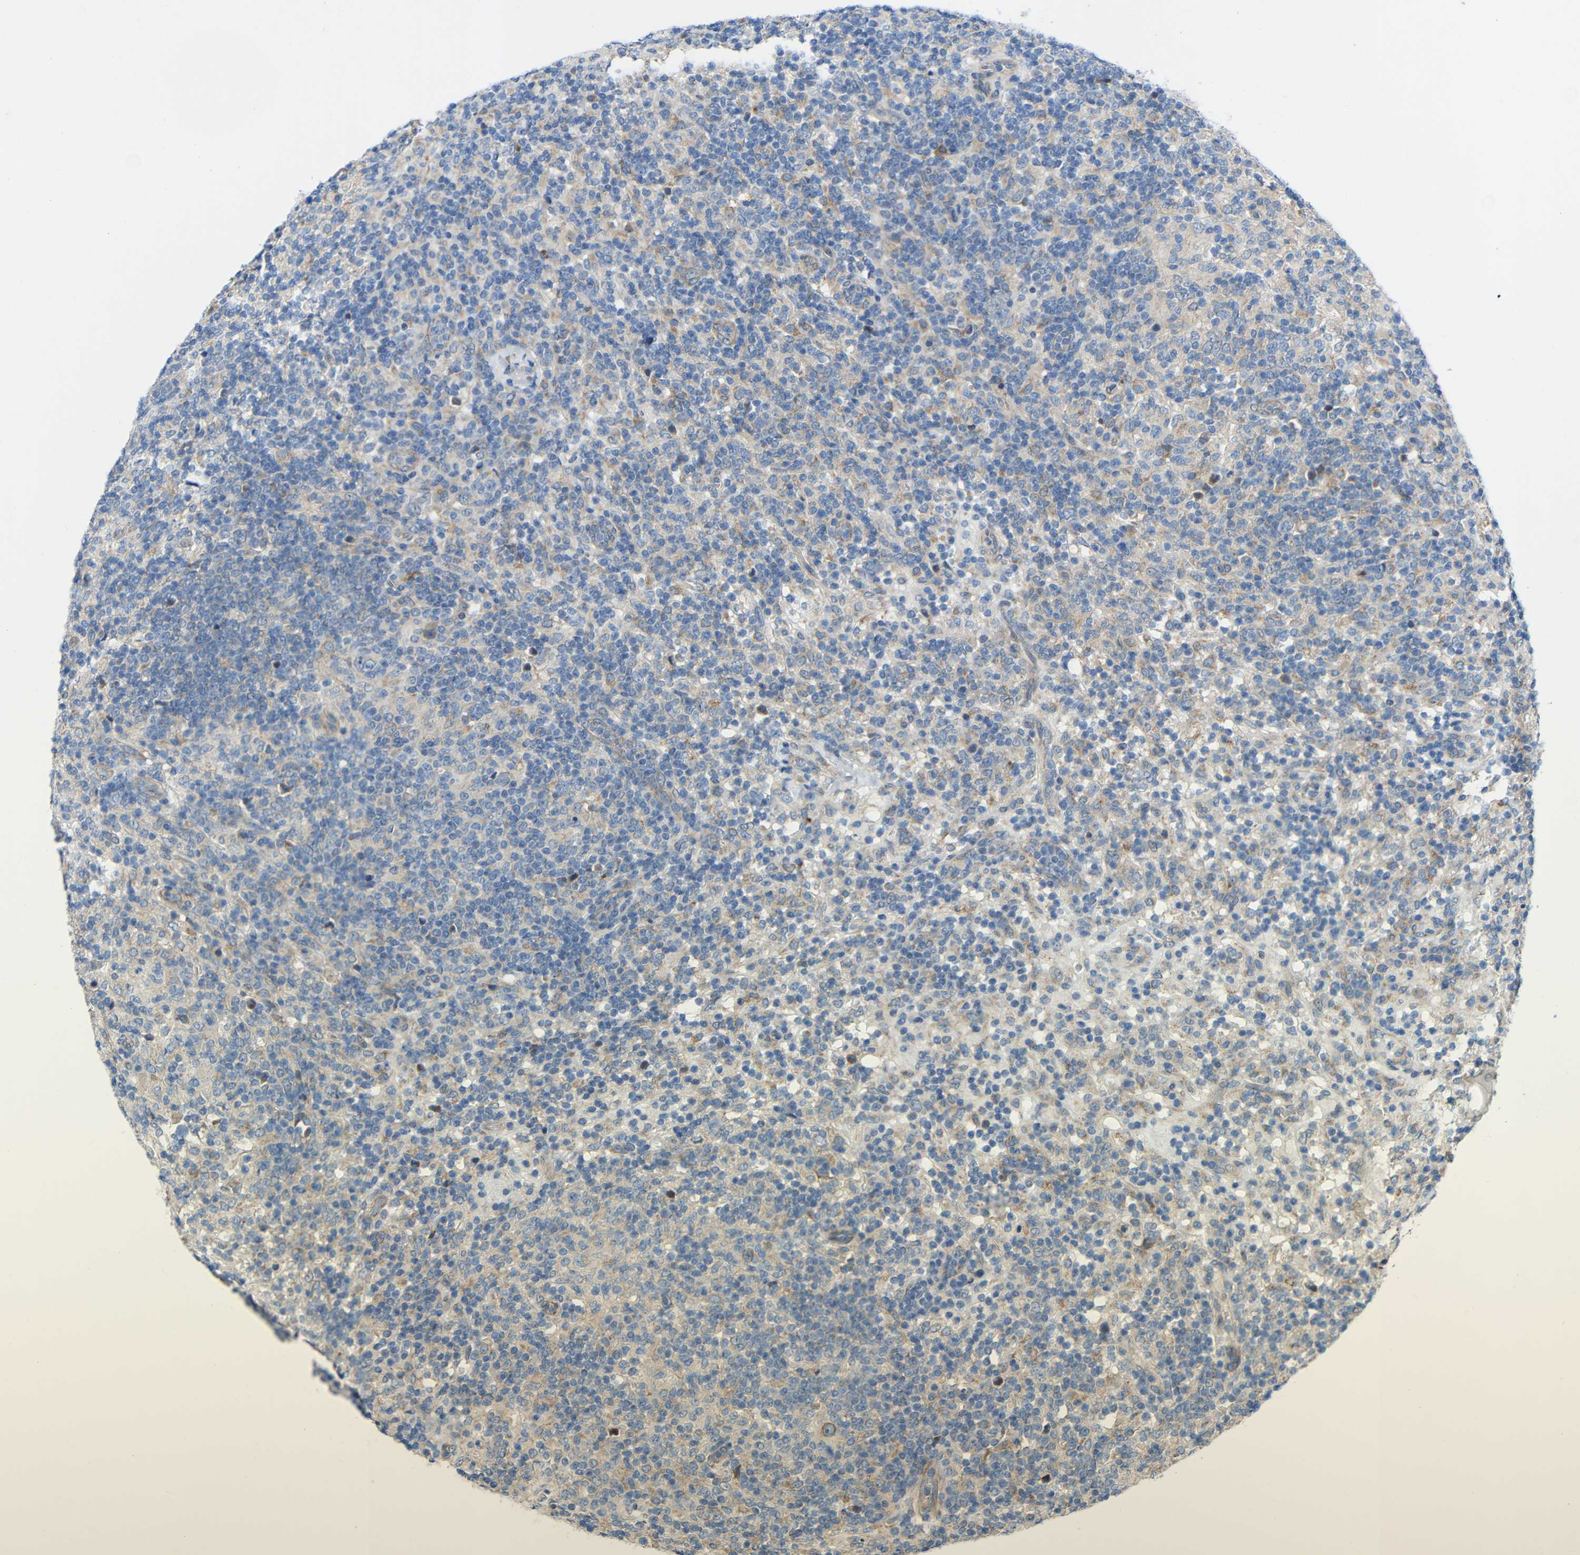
{"staining": {"intensity": "negative", "quantity": "none", "location": "none"}, "tissue": "lymphoma", "cell_type": "Tumor cells", "image_type": "cancer", "snomed": [{"axis": "morphology", "description": "Hodgkin's disease, NOS"}, {"axis": "topography", "description": "Lymph node"}], "caption": "Immunohistochemistry image of neoplastic tissue: human Hodgkin's disease stained with DAB (3,3'-diaminobenzidine) exhibits no significant protein staining in tumor cells. (DAB immunohistochemistry (IHC) with hematoxylin counter stain).", "gene": "TMEM25", "patient": {"sex": "male", "age": 70}}